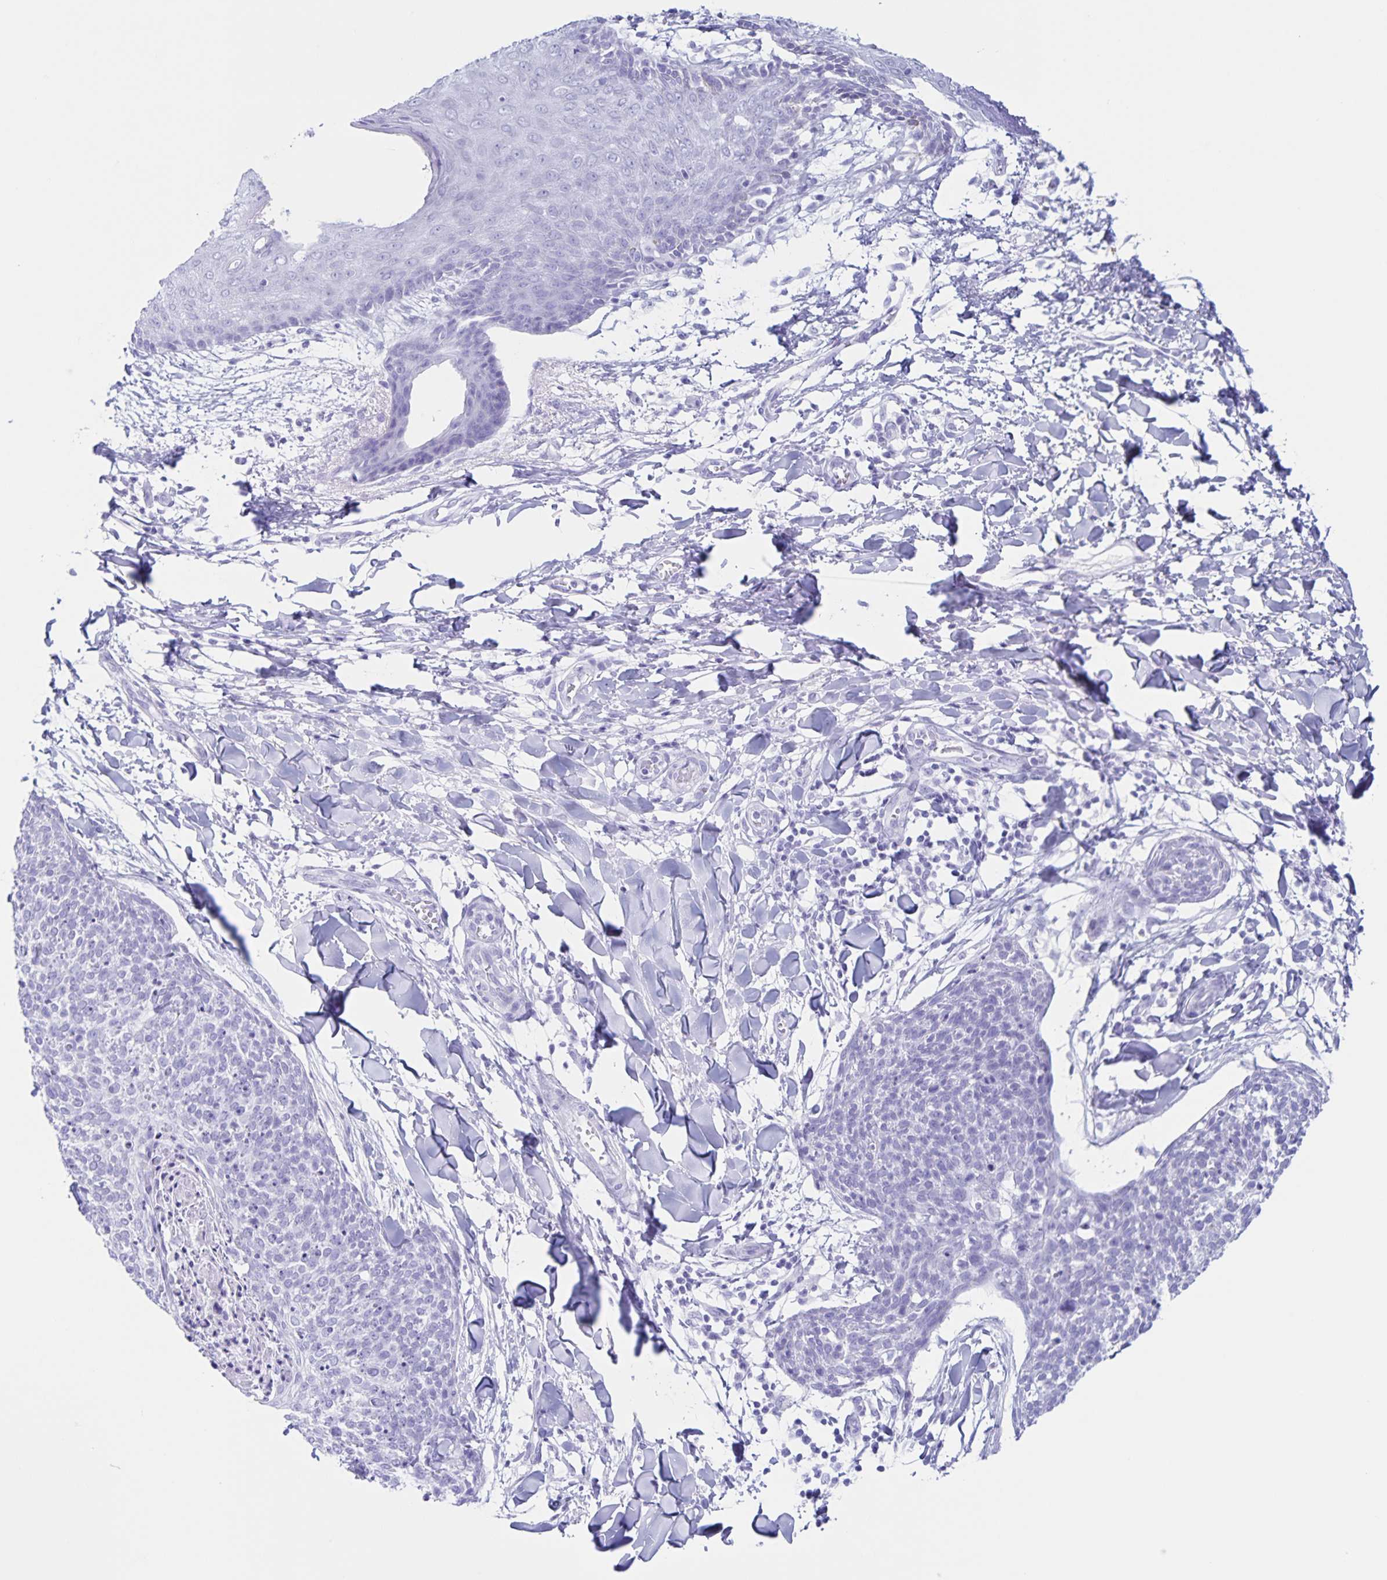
{"staining": {"intensity": "negative", "quantity": "none", "location": "none"}, "tissue": "skin cancer", "cell_type": "Tumor cells", "image_type": "cancer", "snomed": [{"axis": "morphology", "description": "Squamous cell carcinoma, NOS"}, {"axis": "topography", "description": "Skin"}, {"axis": "topography", "description": "Vulva"}], "caption": "Micrograph shows no protein positivity in tumor cells of skin cancer tissue.", "gene": "C12orf56", "patient": {"sex": "female", "age": 75}}